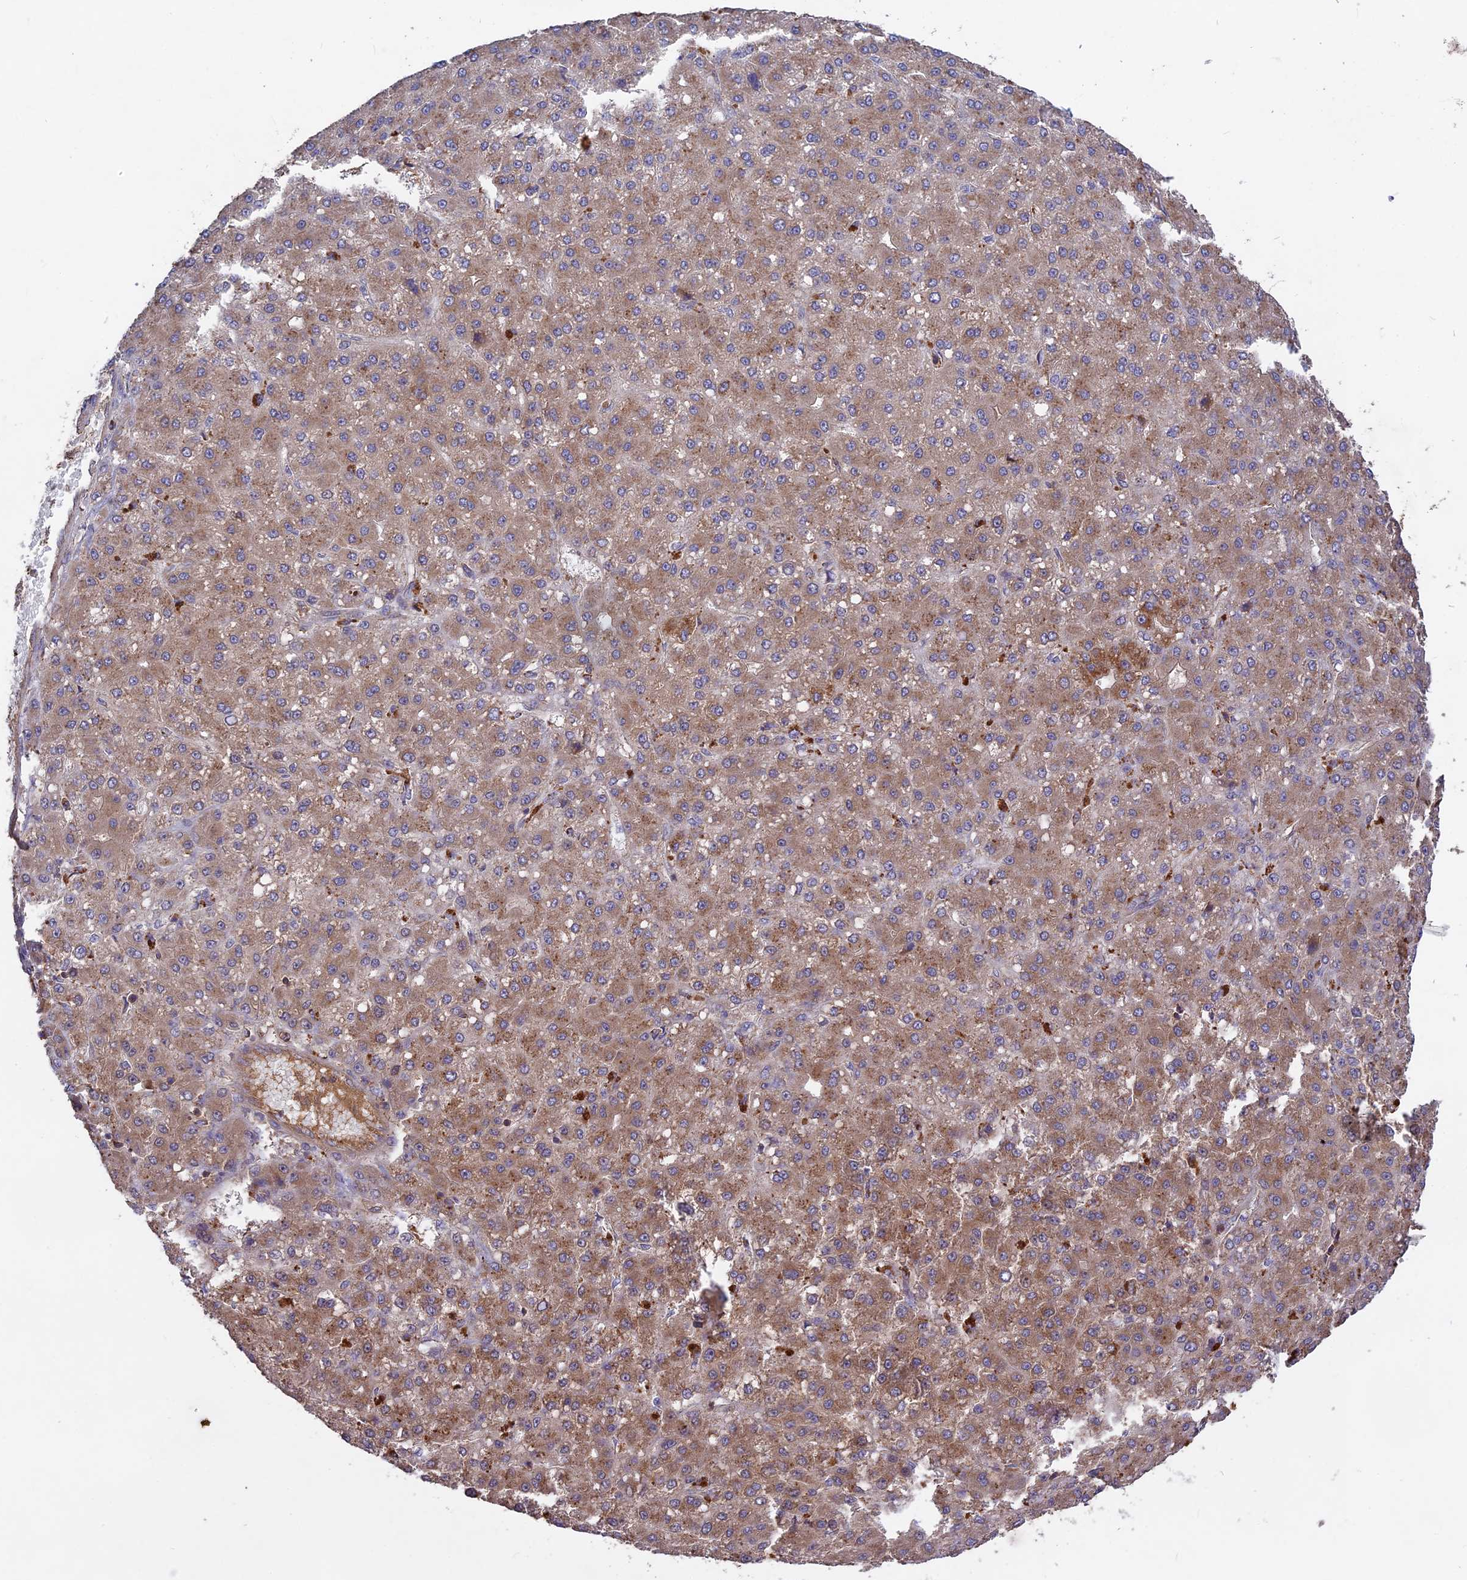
{"staining": {"intensity": "moderate", "quantity": ">75%", "location": "cytoplasmic/membranous"}, "tissue": "liver cancer", "cell_type": "Tumor cells", "image_type": "cancer", "snomed": [{"axis": "morphology", "description": "Carcinoma, Hepatocellular, NOS"}, {"axis": "topography", "description": "Liver"}], "caption": "The immunohistochemical stain labels moderate cytoplasmic/membranous staining in tumor cells of liver cancer tissue.", "gene": "NUDT8", "patient": {"sex": "male", "age": 67}}